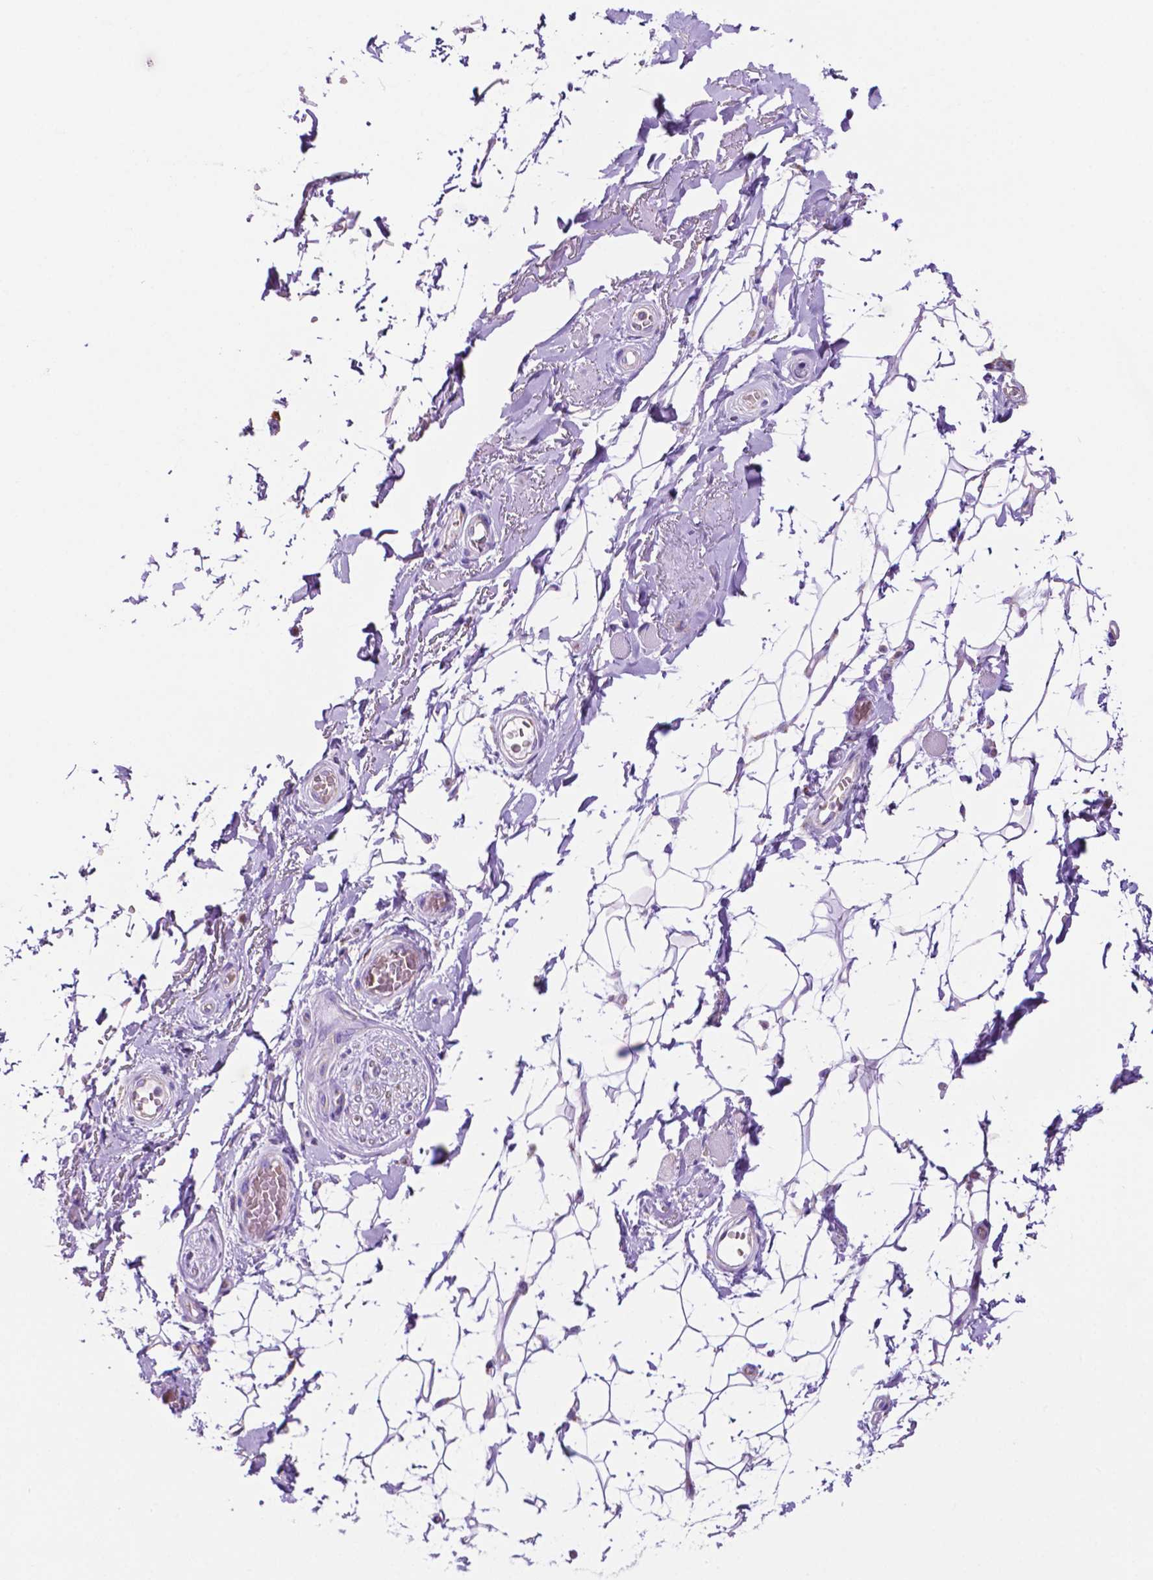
{"staining": {"intensity": "negative", "quantity": "none", "location": "none"}, "tissue": "adipose tissue", "cell_type": "Adipocytes", "image_type": "normal", "snomed": [{"axis": "morphology", "description": "Normal tissue, NOS"}, {"axis": "topography", "description": "Anal"}, {"axis": "topography", "description": "Peripheral nerve tissue"}], "caption": "Immunohistochemistry image of benign adipose tissue: adipose tissue stained with DAB (3,3'-diaminobenzidine) shows no significant protein expression in adipocytes. The staining is performed using DAB (3,3'-diaminobenzidine) brown chromogen with nuclei counter-stained in using hematoxylin.", "gene": "GDPD5", "patient": {"sex": "male", "age": 53}}